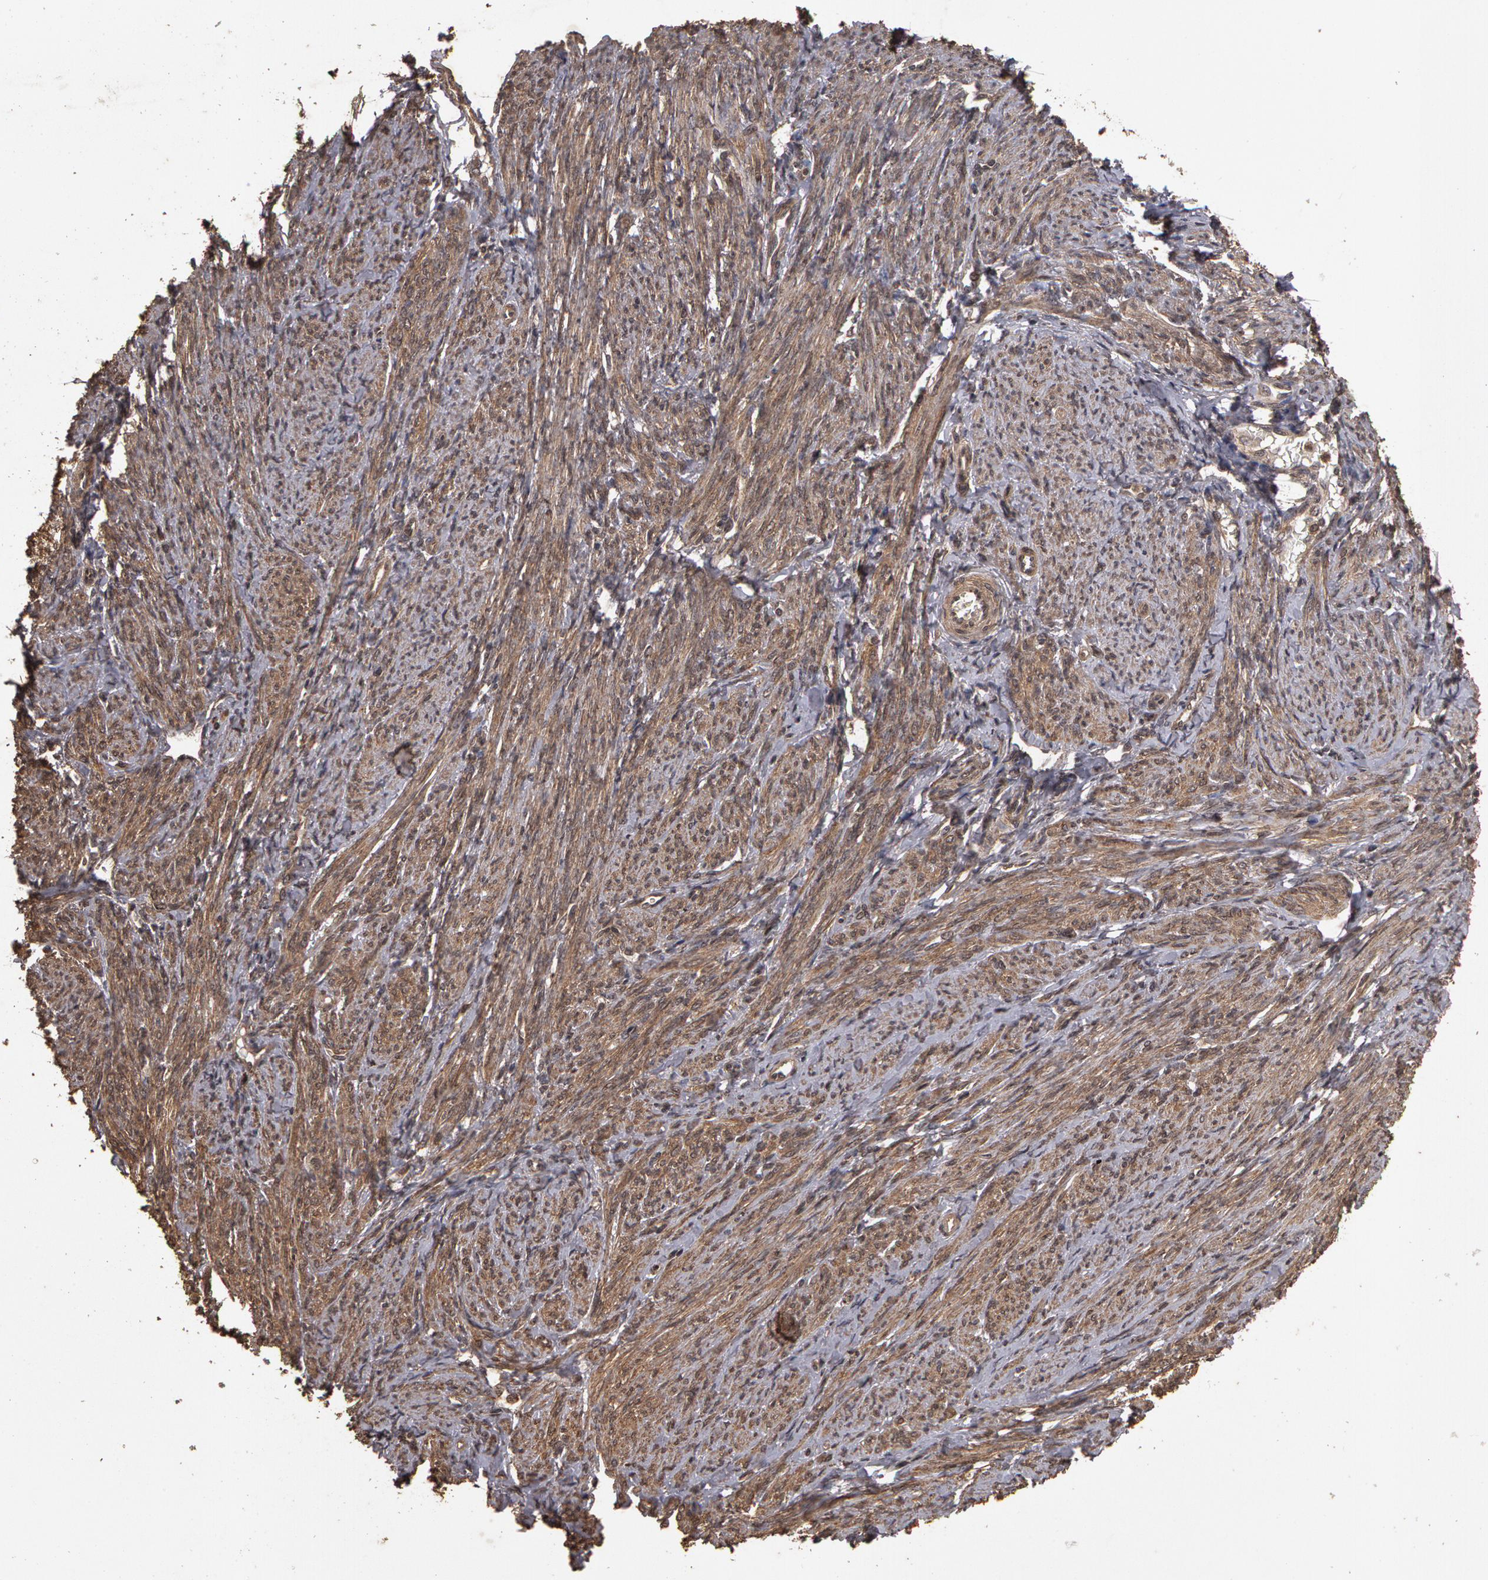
{"staining": {"intensity": "weak", "quantity": ">75%", "location": "cytoplasmic/membranous"}, "tissue": "smooth muscle", "cell_type": "Smooth muscle cells", "image_type": "normal", "snomed": [{"axis": "morphology", "description": "Normal tissue, NOS"}, {"axis": "topography", "description": "Smooth muscle"}, {"axis": "topography", "description": "Cervix"}], "caption": "Protein staining of unremarkable smooth muscle exhibits weak cytoplasmic/membranous expression in approximately >75% of smooth muscle cells.", "gene": "CALR", "patient": {"sex": "female", "age": 70}}